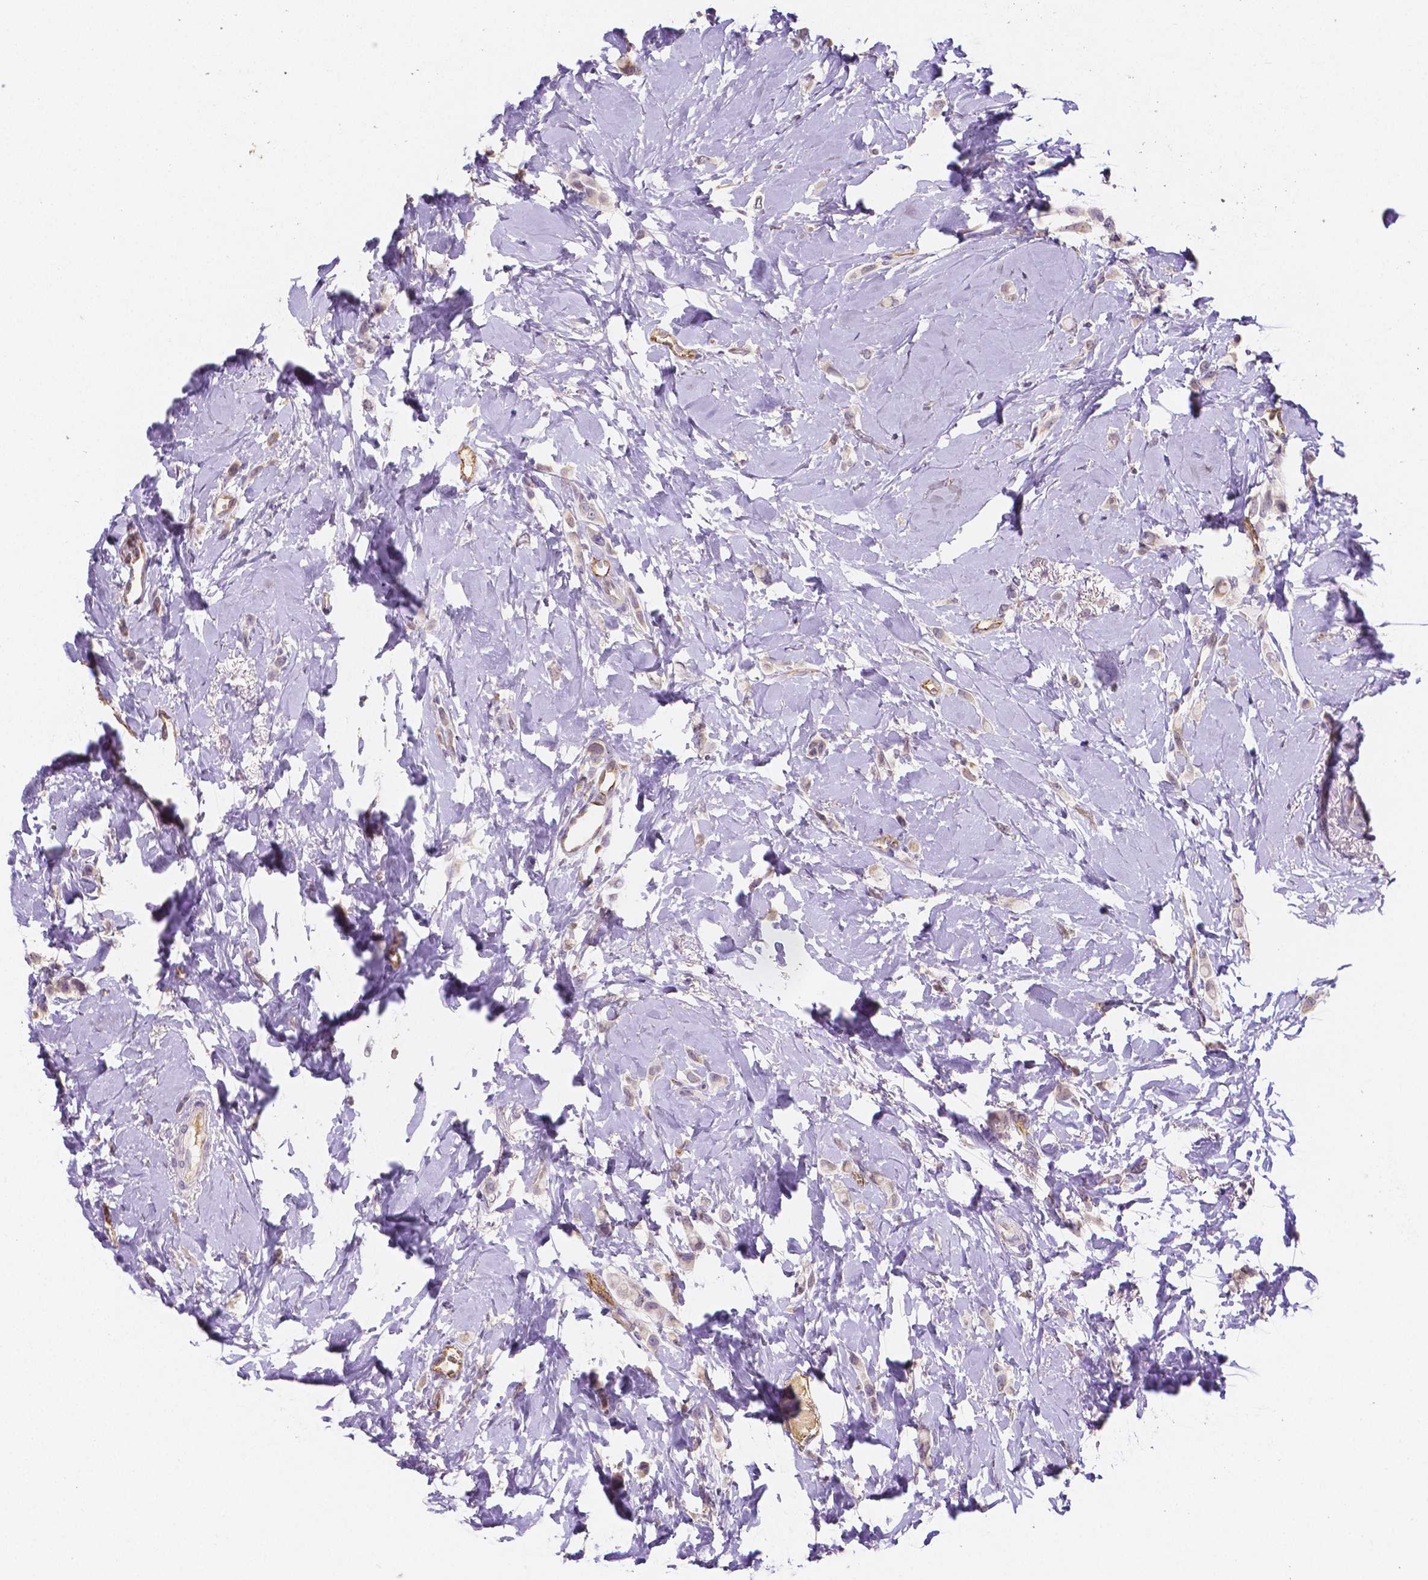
{"staining": {"intensity": "negative", "quantity": "none", "location": "none"}, "tissue": "breast cancer", "cell_type": "Tumor cells", "image_type": "cancer", "snomed": [{"axis": "morphology", "description": "Lobular carcinoma"}, {"axis": "topography", "description": "Breast"}], "caption": "Tumor cells show no significant protein expression in breast cancer (lobular carcinoma).", "gene": "ELAVL2", "patient": {"sex": "female", "age": 66}}